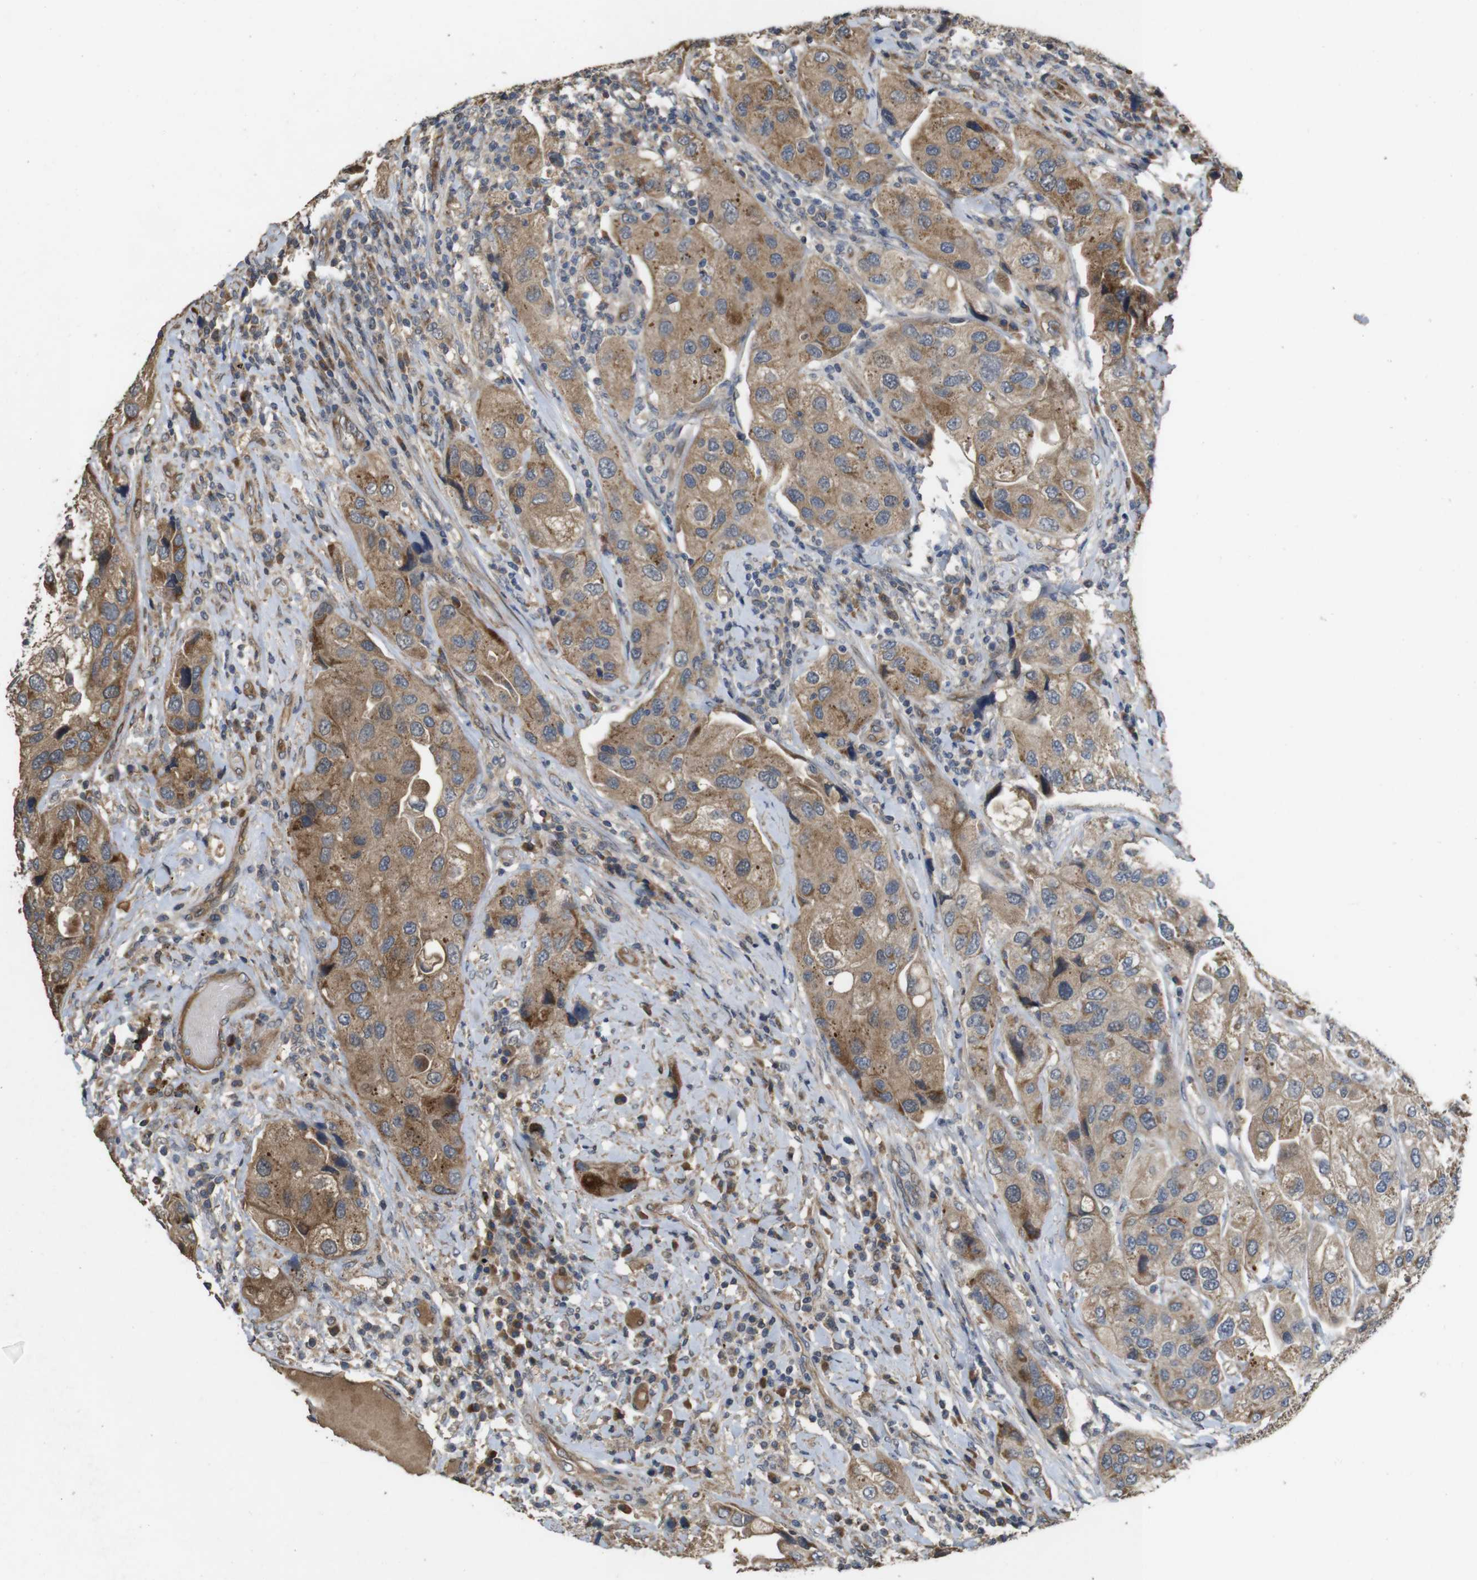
{"staining": {"intensity": "moderate", "quantity": ">75%", "location": "cytoplasmic/membranous"}, "tissue": "urothelial cancer", "cell_type": "Tumor cells", "image_type": "cancer", "snomed": [{"axis": "morphology", "description": "Urothelial carcinoma, High grade"}, {"axis": "topography", "description": "Urinary bladder"}], "caption": "A brown stain labels moderate cytoplasmic/membranous positivity of a protein in urothelial cancer tumor cells.", "gene": "PCDHB10", "patient": {"sex": "female", "age": 64}}